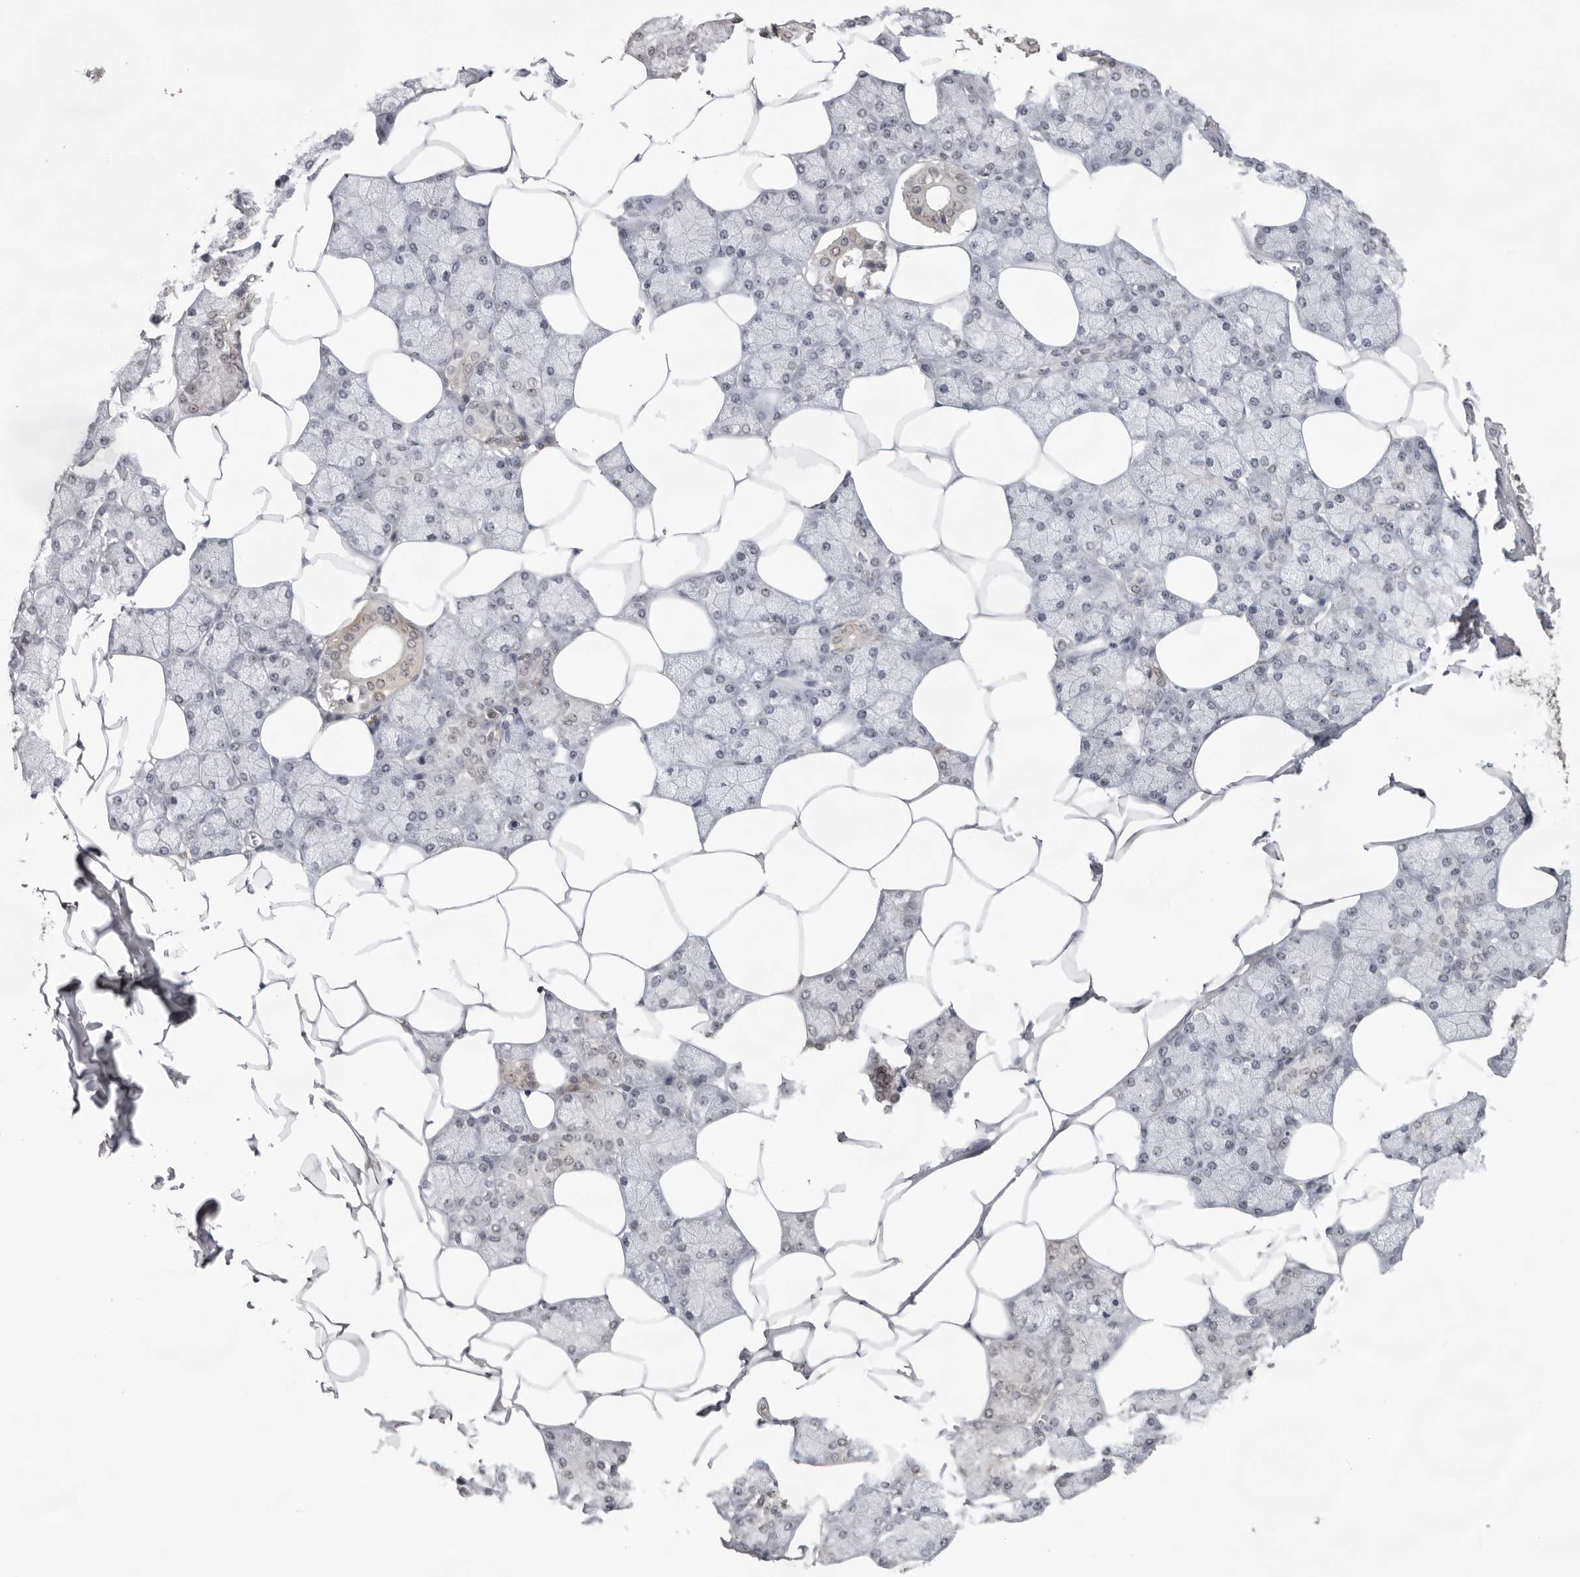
{"staining": {"intensity": "moderate", "quantity": ">75%", "location": "cytoplasmic/membranous,nuclear"}, "tissue": "salivary gland", "cell_type": "Glandular cells", "image_type": "normal", "snomed": [{"axis": "morphology", "description": "Normal tissue, NOS"}, {"axis": "topography", "description": "Salivary gland"}], "caption": "A histopathology image showing moderate cytoplasmic/membranous,nuclear positivity in approximately >75% of glandular cells in unremarkable salivary gland, as visualized by brown immunohistochemical staining.", "gene": "EXOSC10", "patient": {"sex": "male", "age": 62}}